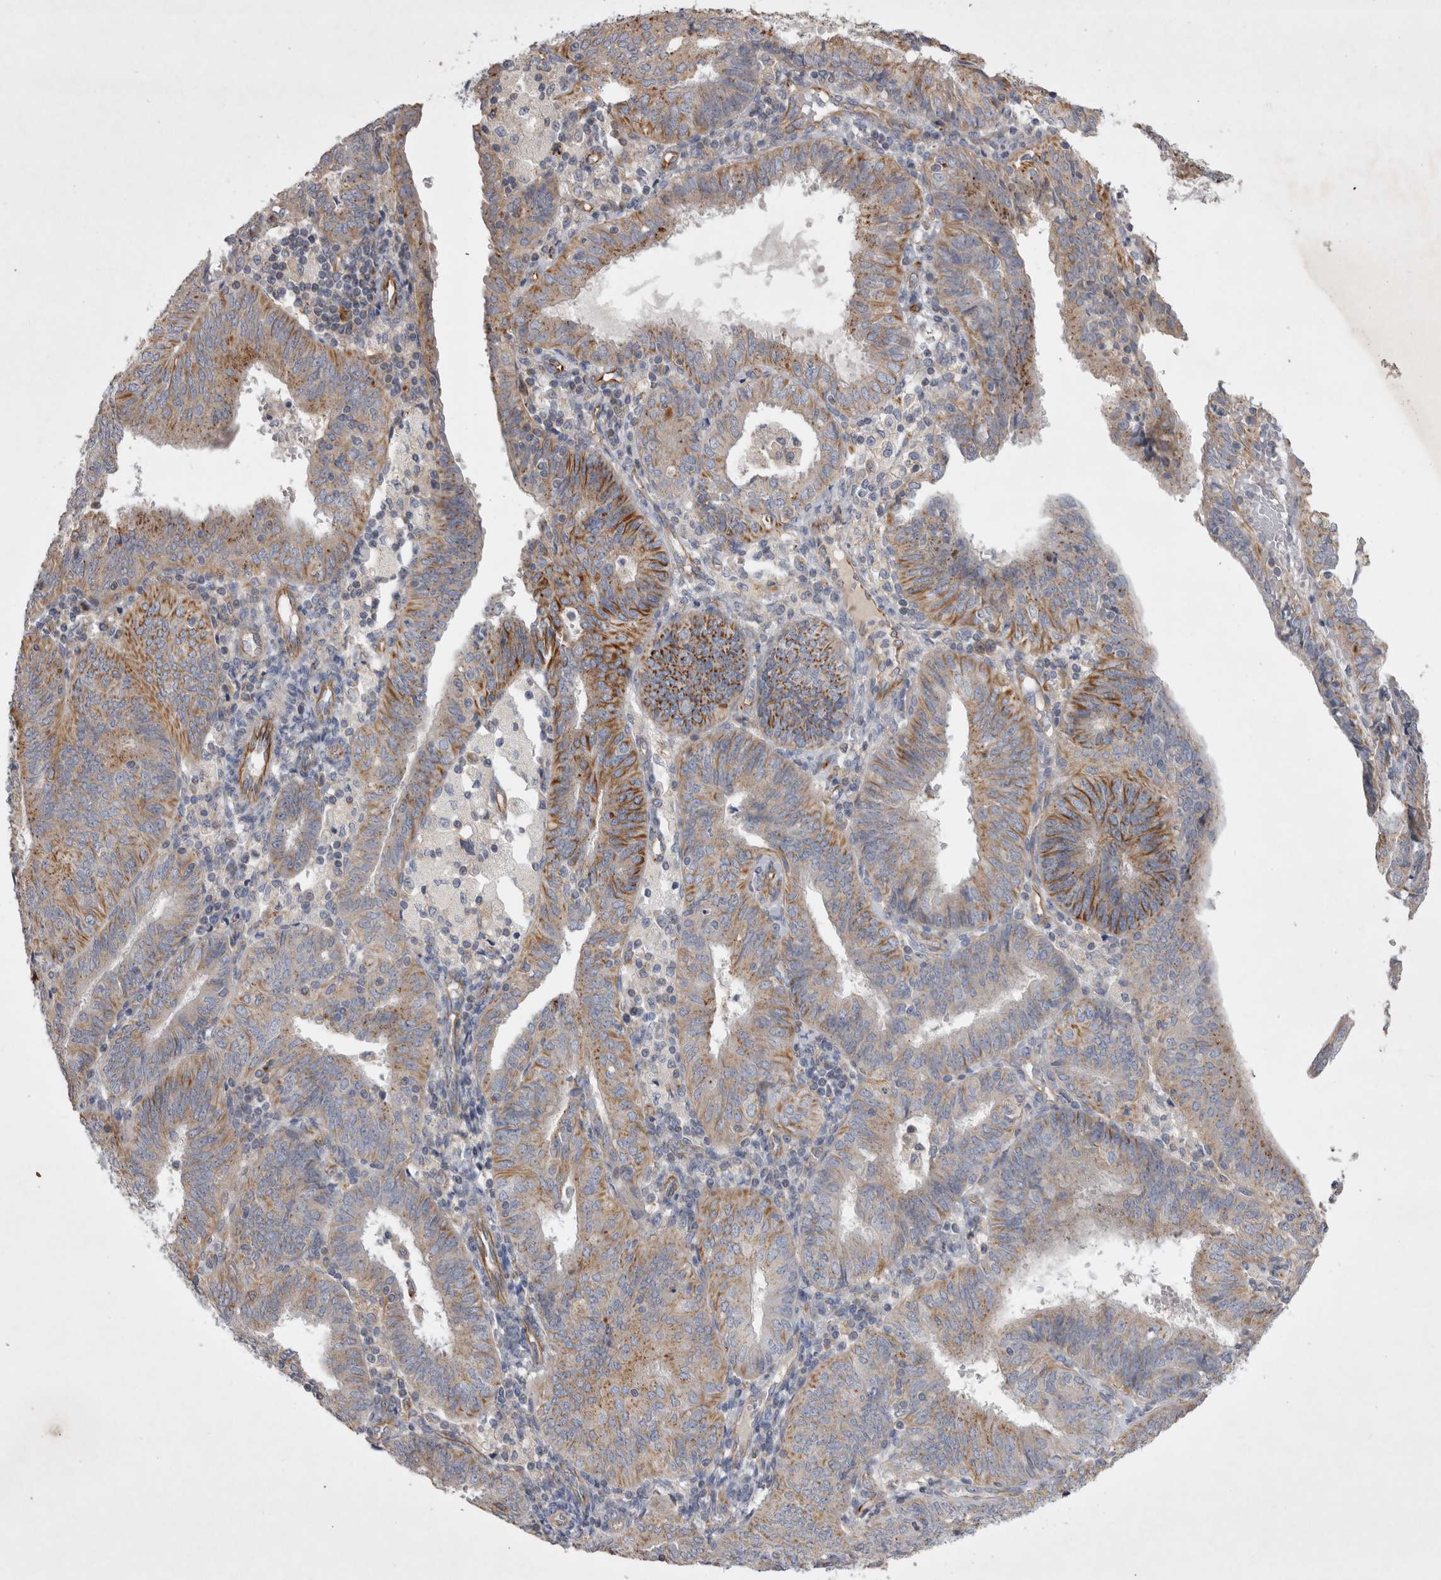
{"staining": {"intensity": "moderate", "quantity": "25%-75%", "location": "cytoplasmic/membranous"}, "tissue": "endometrial cancer", "cell_type": "Tumor cells", "image_type": "cancer", "snomed": [{"axis": "morphology", "description": "Adenocarcinoma, NOS"}, {"axis": "topography", "description": "Endometrium"}], "caption": "Endometrial adenocarcinoma tissue demonstrates moderate cytoplasmic/membranous expression in about 25%-75% of tumor cells", "gene": "STRADB", "patient": {"sex": "female", "age": 58}}